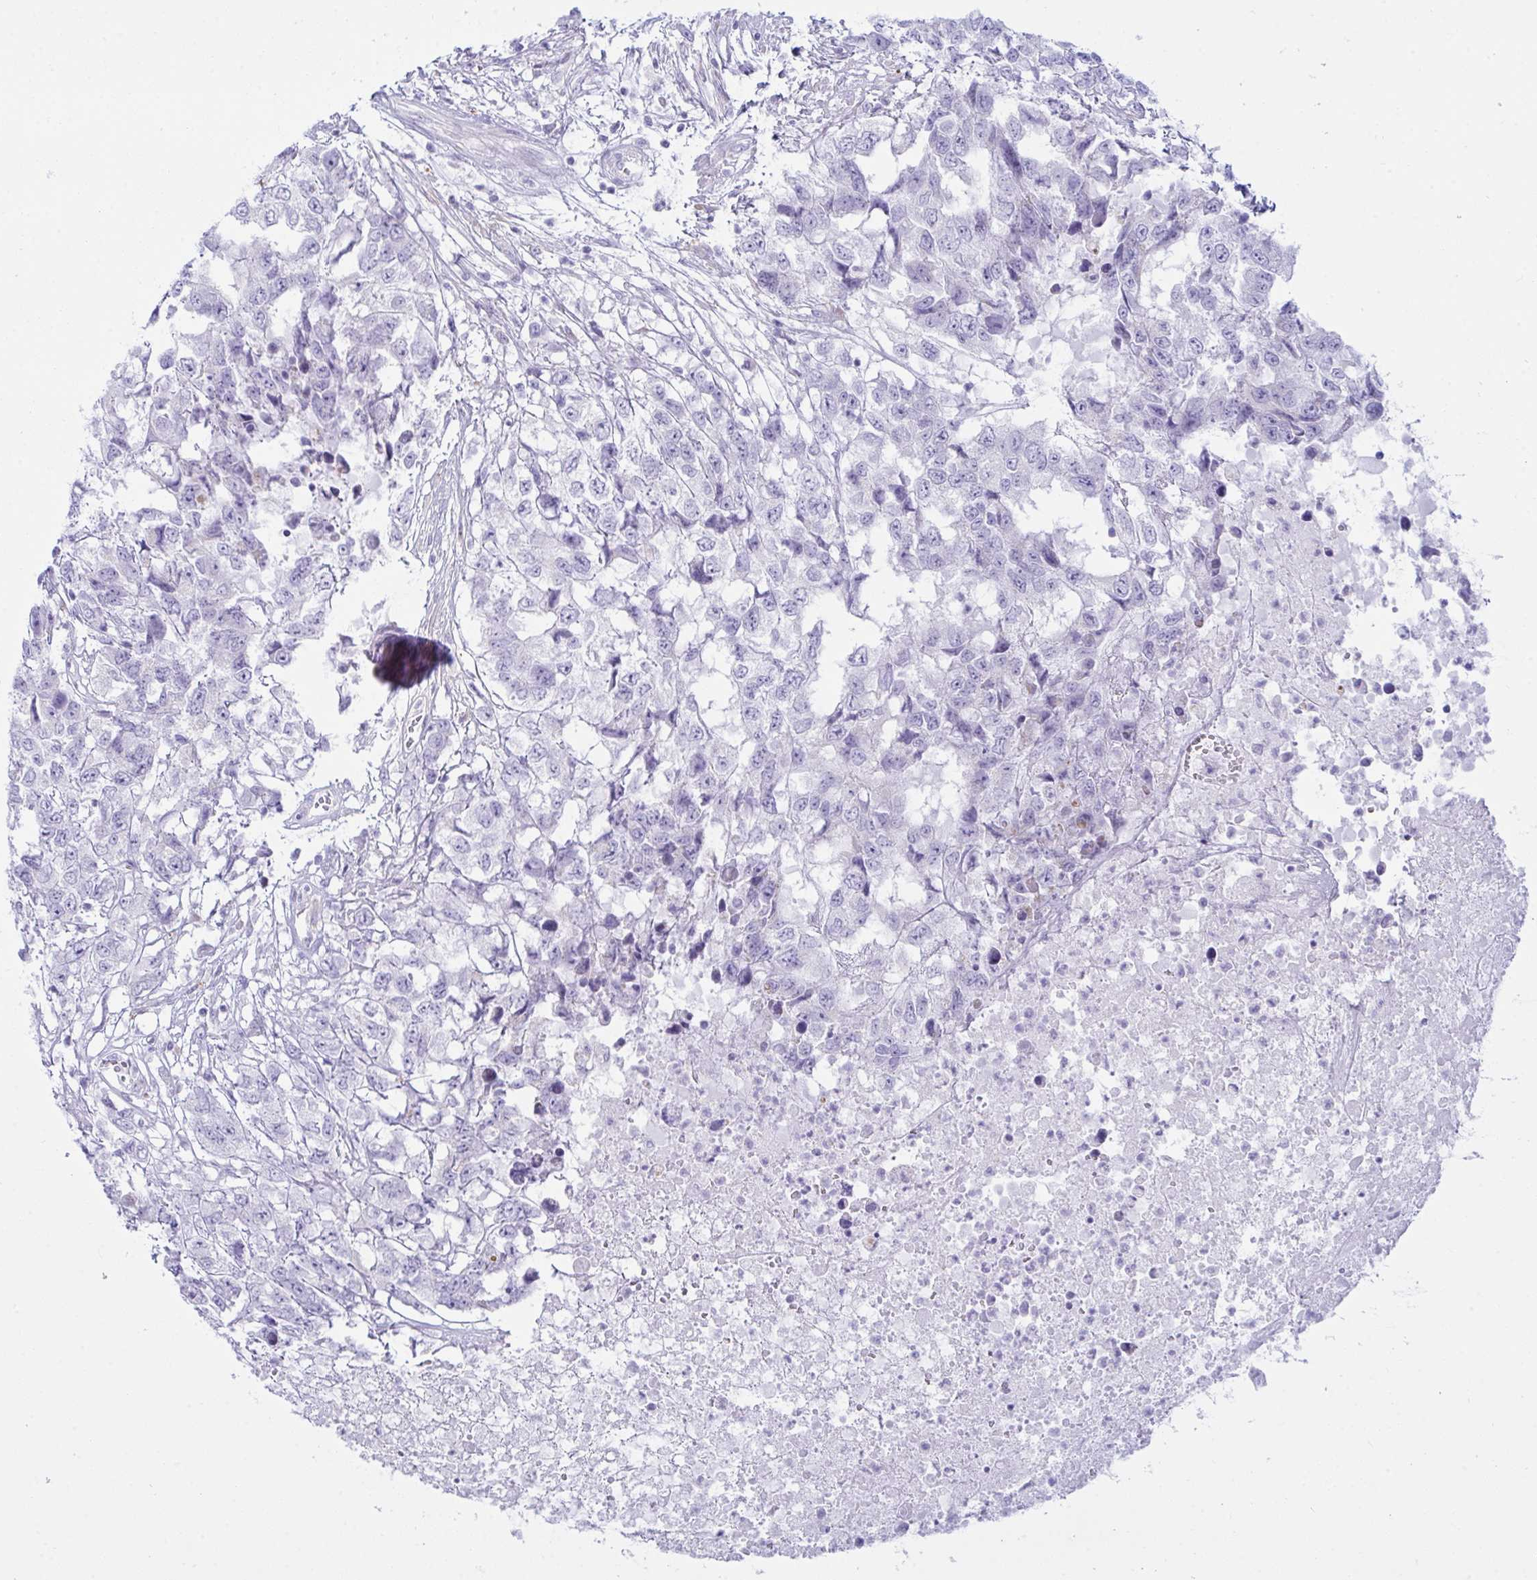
{"staining": {"intensity": "negative", "quantity": "none", "location": "none"}, "tissue": "testis cancer", "cell_type": "Tumor cells", "image_type": "cancer", "snomed": [{"axis": "morphology", "description": "Carcinoma, Embryonal, NOS"}, {"axis": "topography", "description": "Testis"}], "caption": "Immunohistochemistry (IHC) image of neoplastic tissue: human testis embryonal carcinoma stained with DAB (3,3'-diaminobenzidine) demonstrates no significant protein expression in tumor cells.", "gene": "BBS1", "patient": {"sex": "male", "age": 83}}